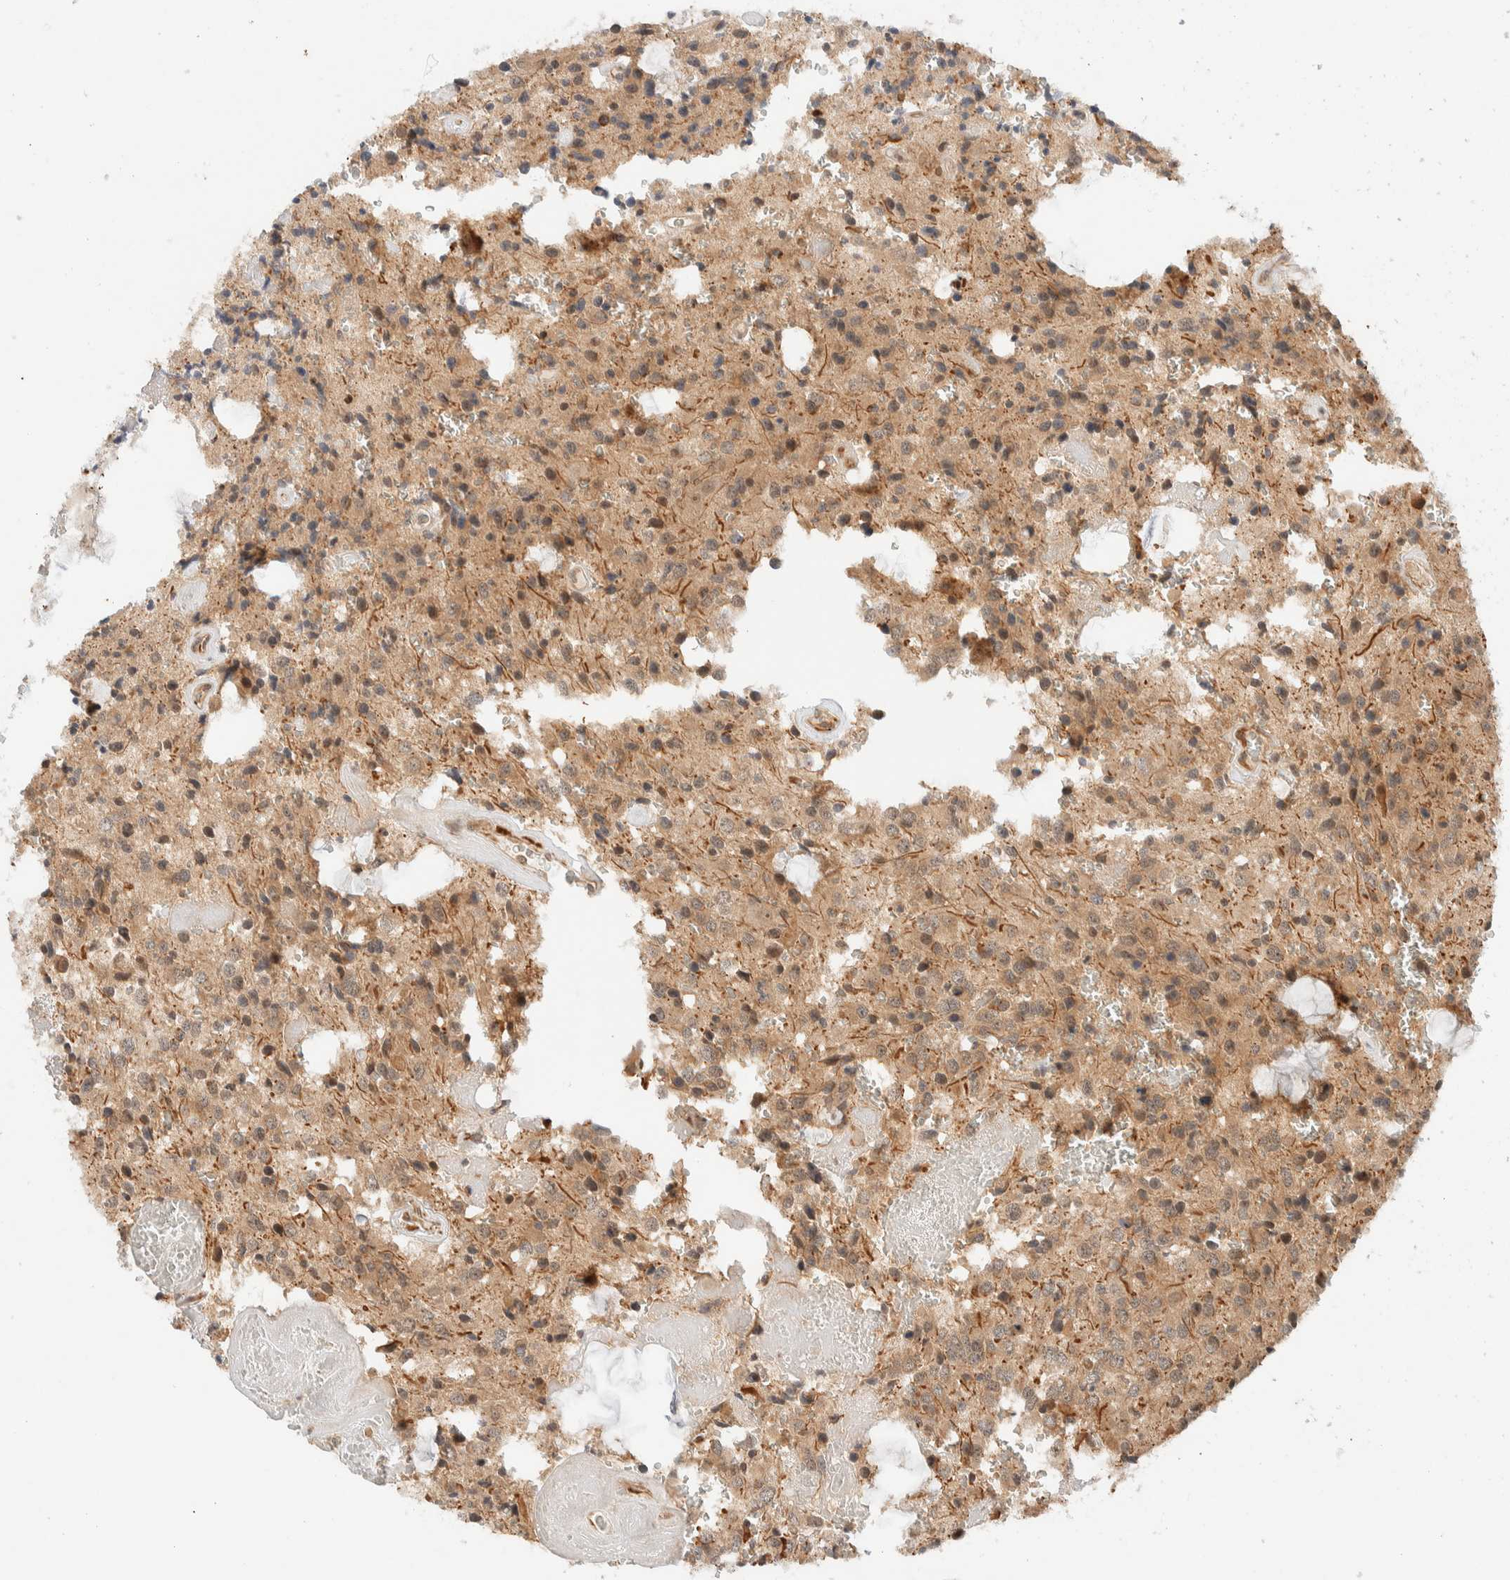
{"staining": {"intensity": "weak", "quantity": ">75%", "location": "cytoplasmic/membranous"}, "tissue": "glioma", "cell_type": "Tumor cells", "image_type": "cancer", "snomed": [{"axis": "morphology", "description": "Glioma, malignant, Low grade"}, {"axis": "topography", "description": "Brain"}], "caption": "Malignant glioma (low-grade) stained with a brown dye exhibits weak cytoplasmic/membranous positive positivity in about >75% of tumor cells.", "gene": "C8orf76", "patient": {"sex": "male", "age": 58}}